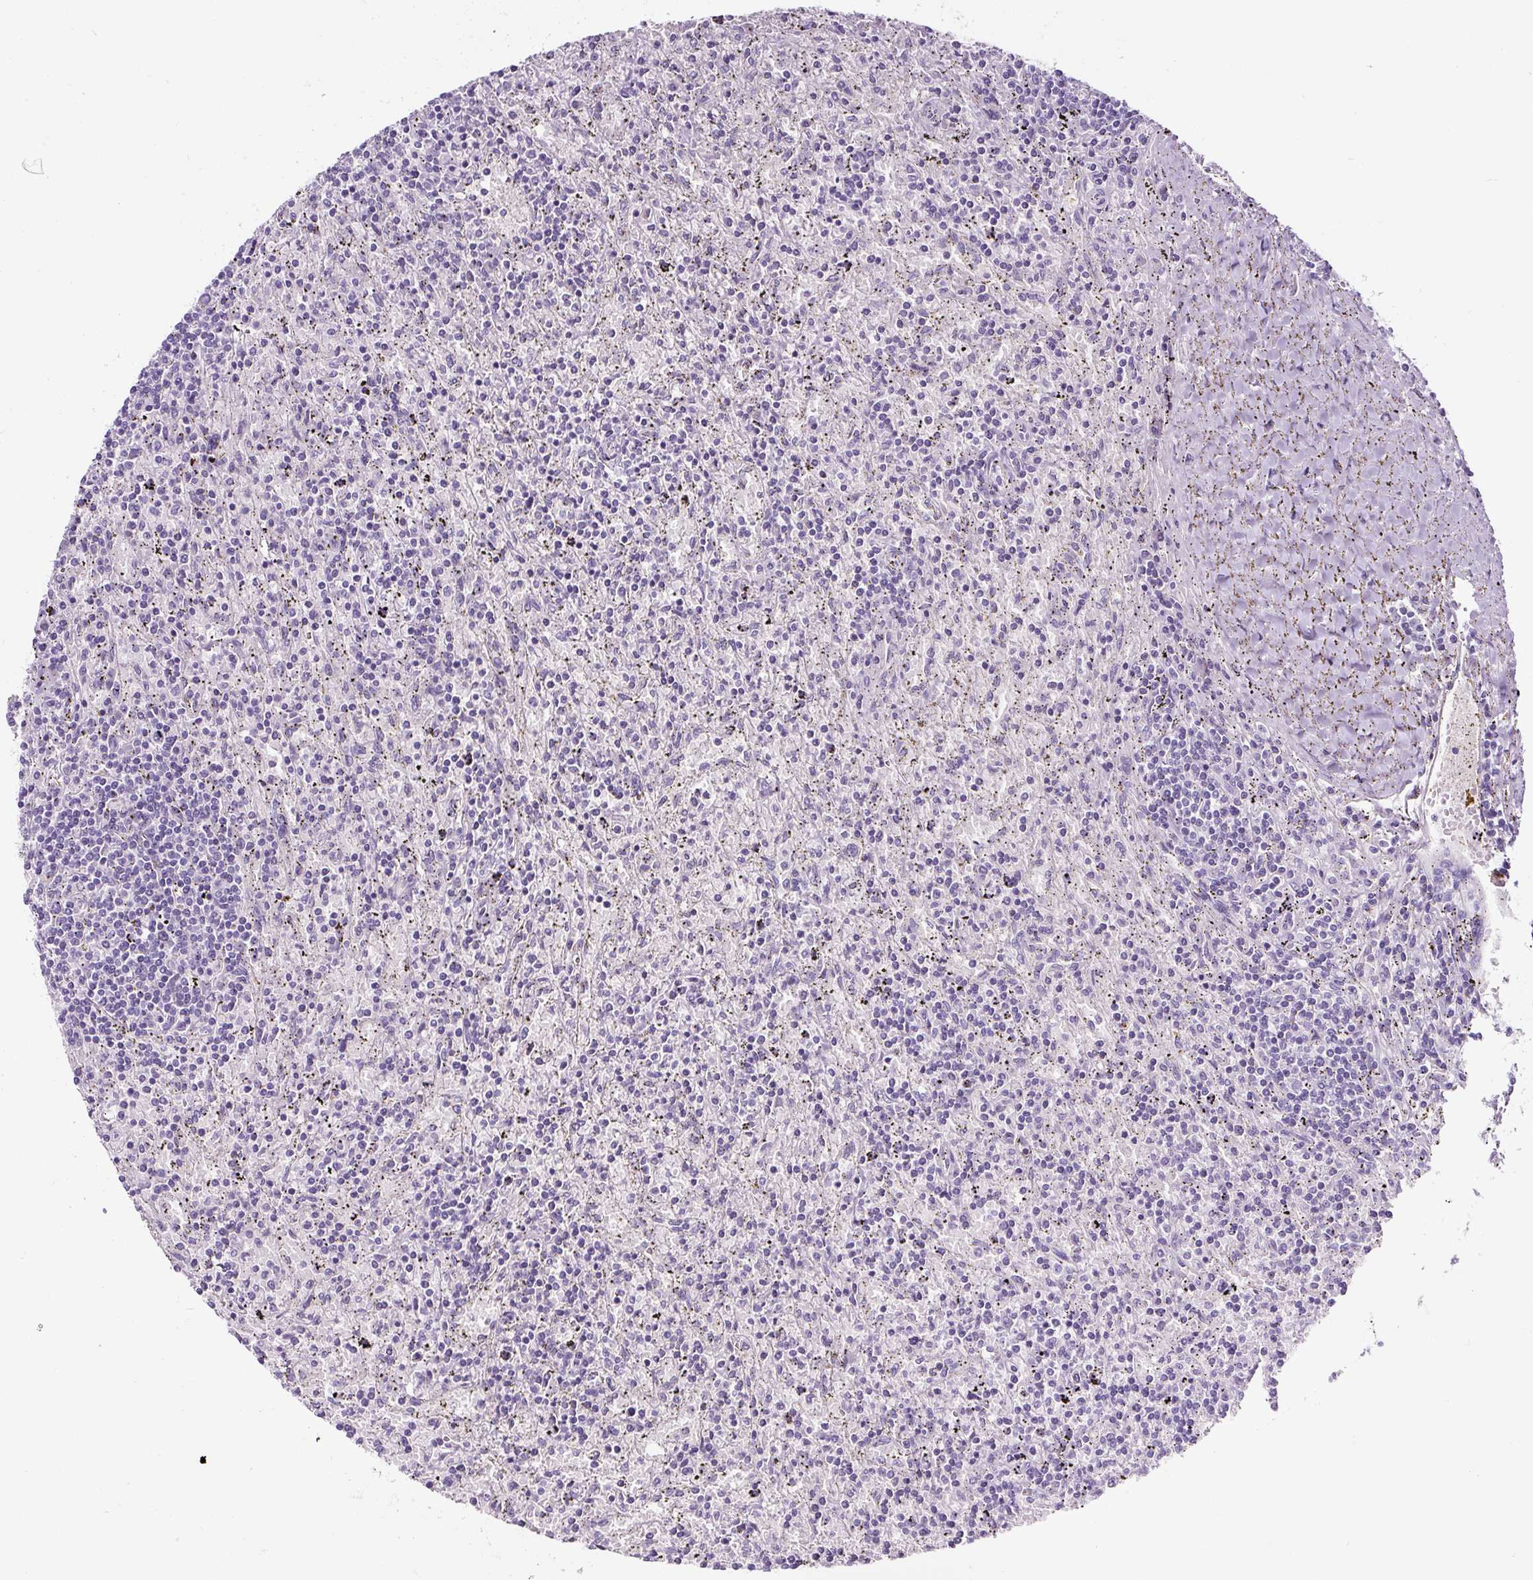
{"staining": {"intensity": "negative", "quantity": "none", "location": "none"}, "tissue": "lymphoma", "cell_type": "Tumor cells", "image_type": "cancer", "snomed": [{"axis": "morphology", "description": "Malignant lymphoma, non-Hodgkin's type, Low grade"}, {"axis": "topography", "description": "Spleen"}], "caption": "Human lymphoma stained for a protein using immunohistochemistry exhibits no expression in tumor cells.", "gene": "OR14A2", "patient": {"sex": "male", "age": 76}}